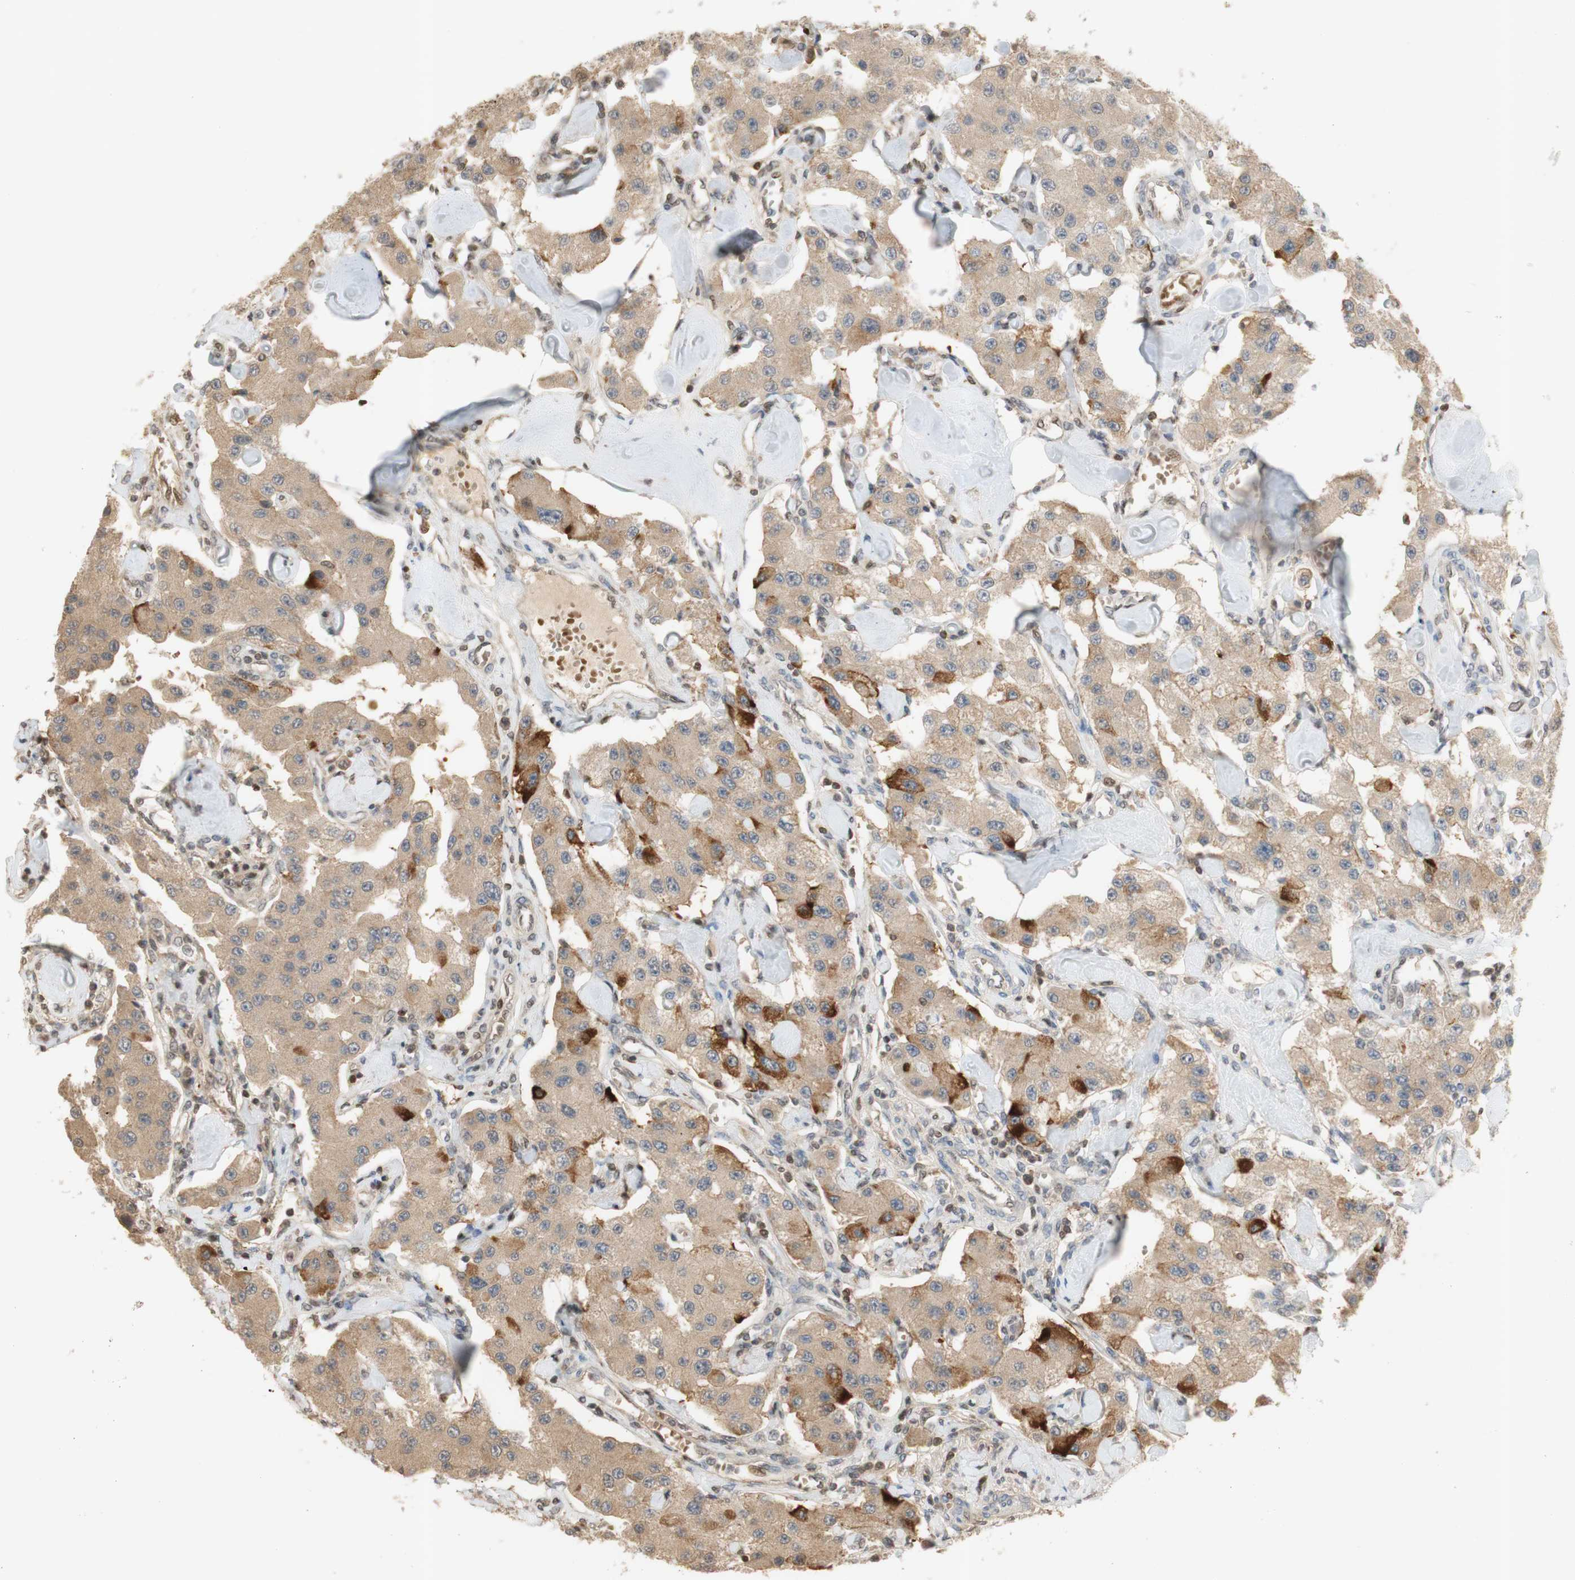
{"staining": {"intensity": "weak", "quantity": ">75%", "location": "cytoplasmic/membranous"}, "tissue": "carcinoid", "cell_type": "Tumor cells", "image_type": "cancer", "snomed": [{"axis": "morphology", "description": "Carcinoid, malignant, NOS"}, {"axis": "topography", "description": "Pancreas"}], "caption": "Brown immunohistochemical staining in human carcinoid shows weak cytoplasmic/membranous staining in about >75% of tumor cells.", "gene": "NAP1L4", "patient": {"sex": "male", "age": 41}}